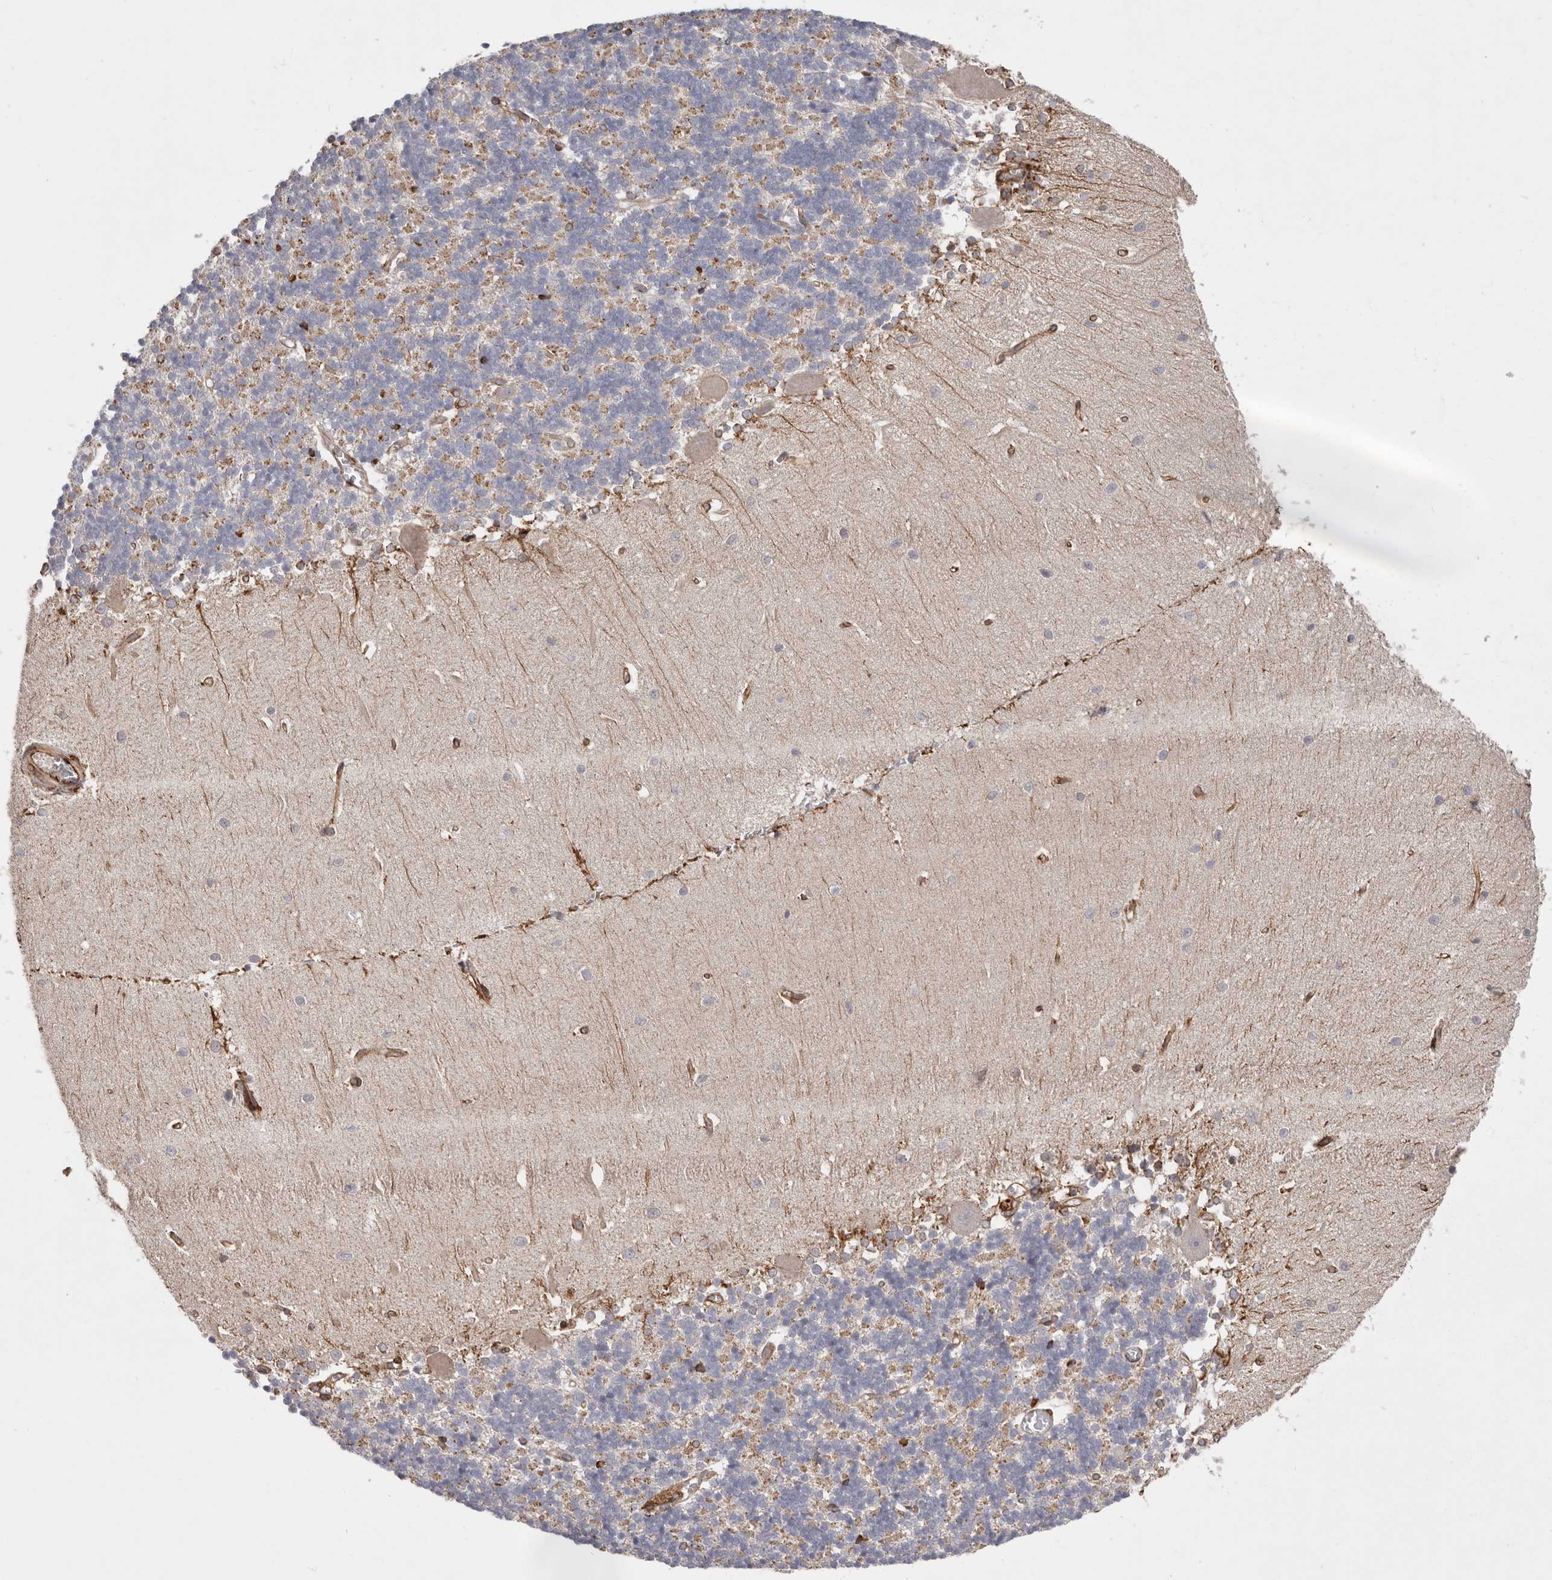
{"staining": {"intensity": "negative", "quantity": "none", "location": "none"}, "tissue": "cerebellum", "cell_type": "Cells in granular layer", "image_type": "normal", "snomed": [{"axis": "morphology", "description": "Normal tissue, NOS"}, {"axis": "topography", "description": "Cerebellum"}], "caption": "High power microscopy photomicrograph of an IHC photomicrograph of unremarkable cerebellum, revealing no significant positivity in cells in granular layer.", "gene": "WDTC1", "patient": {"sex": "male", "age": 37}}